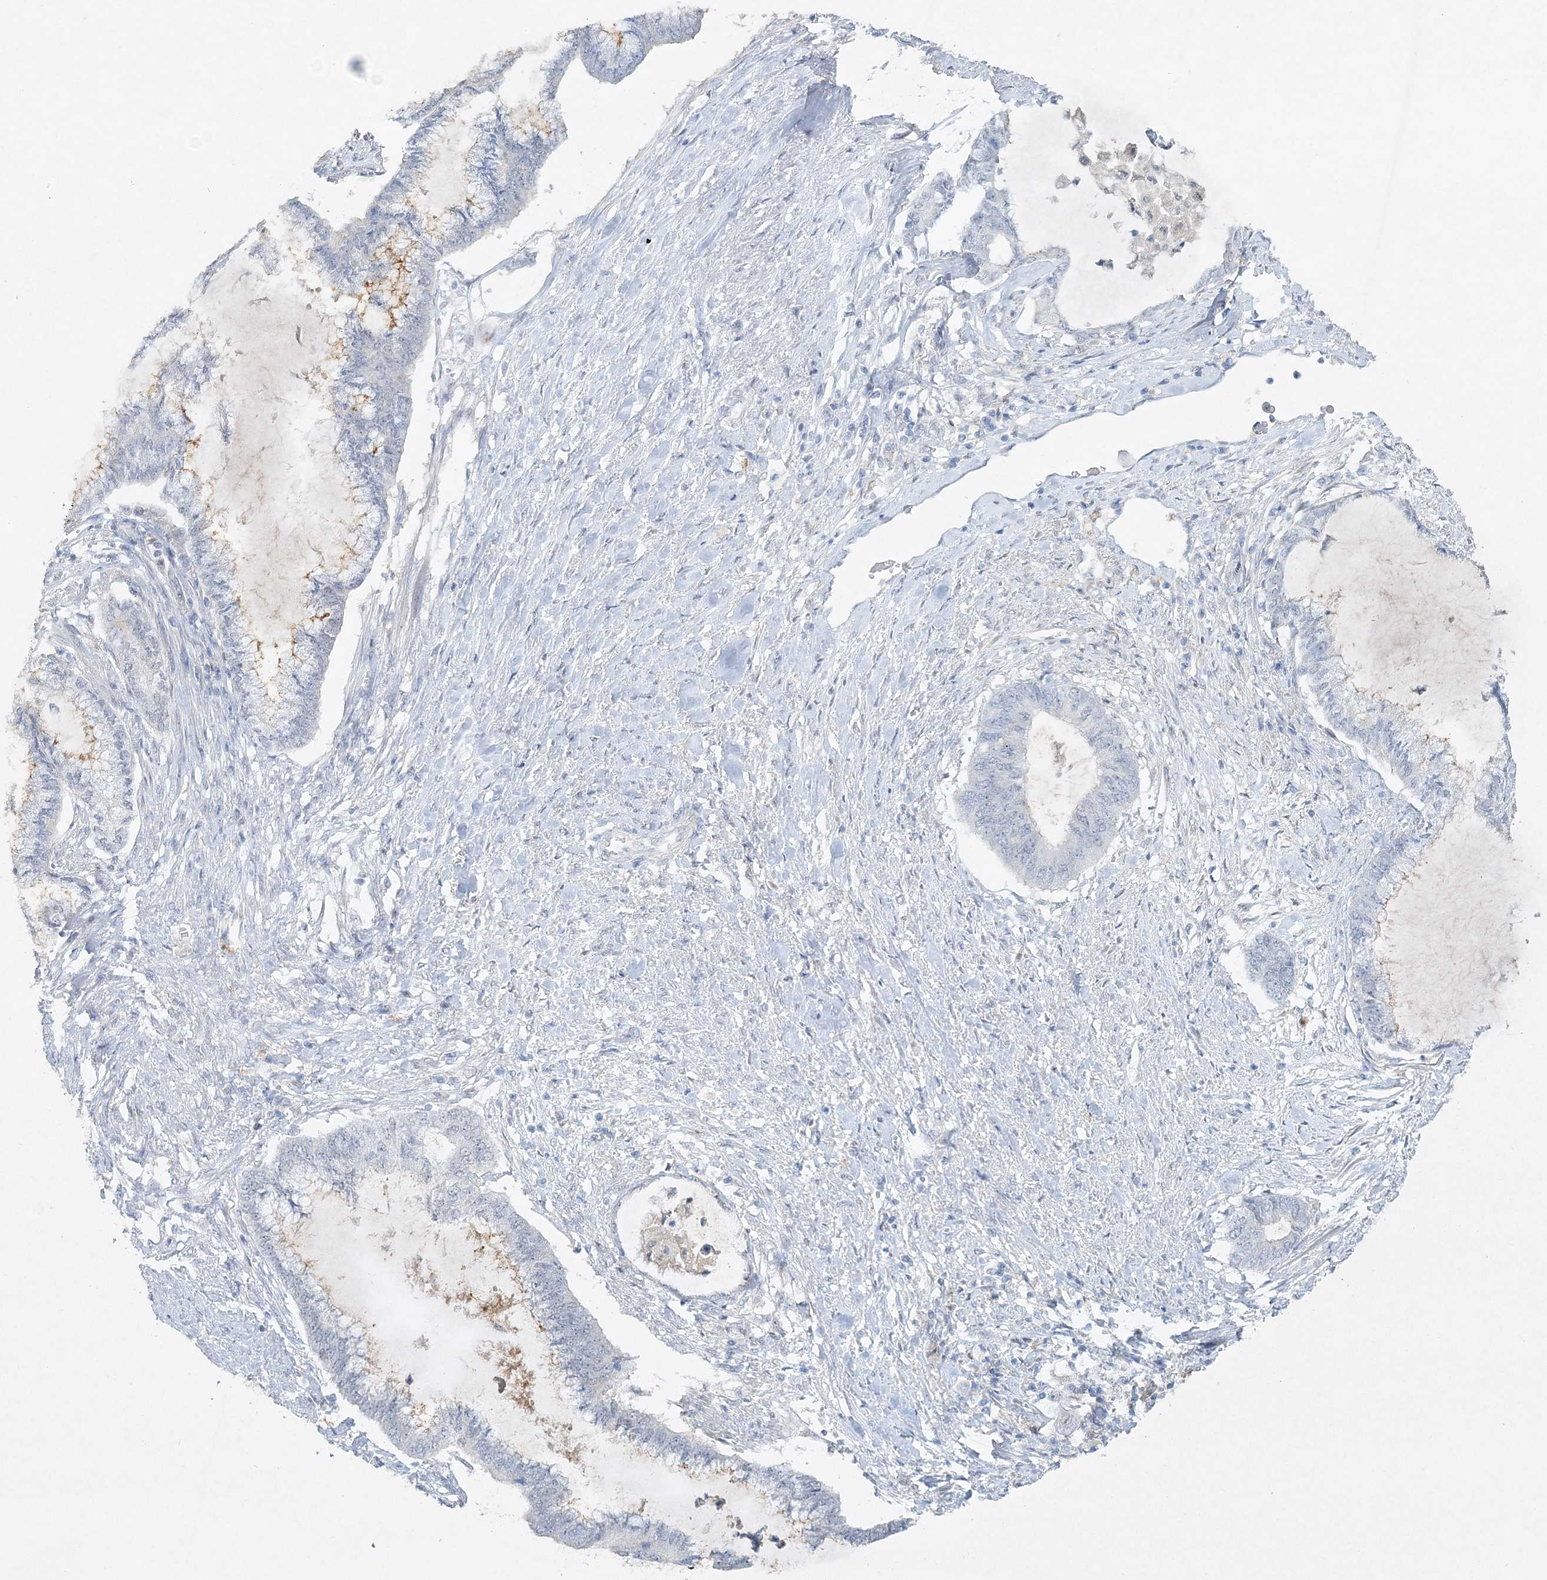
{"staining": {"intensity": "negative", "quantity": "none", "location": "none"}, "tissue": "endometrial cancer", "cell_type": "Tumor cells", "image_type": "cancer", "snomed": [{"axis": "morphology", "description": "Adenocarcinoma, NOS"}, {"axis": "topography", "description": "Endometrium"}], "caption": "There is no significant staining in tumor cells of adenocarcinoma (endometrial).", "gene": "MAT2B", "patient": {"sex": "female", "age": 86}}